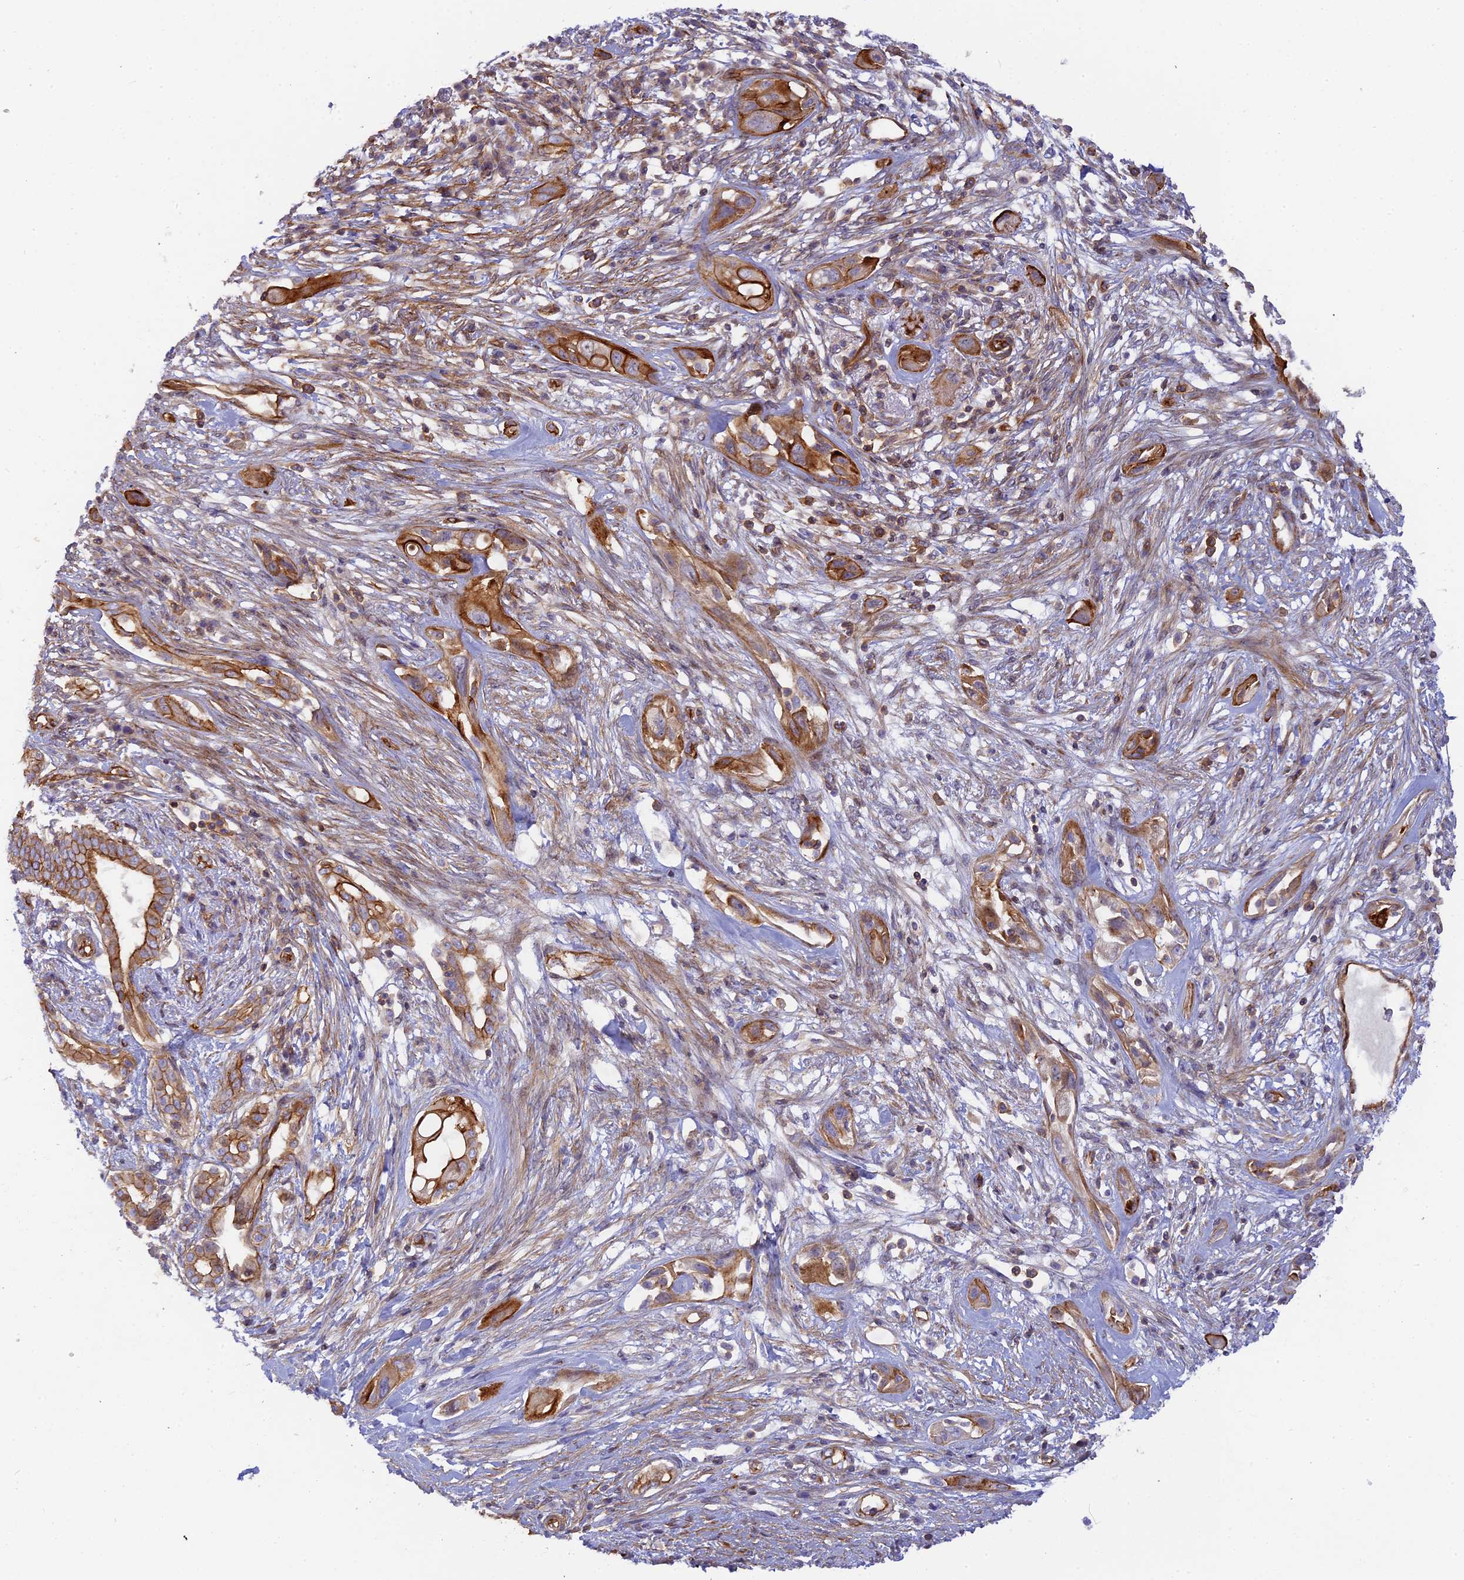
{"staining": {"intensity": "moderate", "quantity": ">75%", "location": "cytoplasmic/membranous"}, "tissue": "pancreatic cancer", "cell_type": "Tumor cells", "image_type": "cancer", "snomed": [{"axis": "morphology", "description": "Adenocarcinoma, NOS"}, {"axis": "topography", "description": "Pancreas"}], "caption": "The photomicrograph displays staining of pancreatic cancer (adenocarcinoma), revealing moderate cytoplasmic/membranous protein positivity (brown color) within tumor cells.", "gene": "CNBD2", "patient": {"sex": "male", "age": 68}}